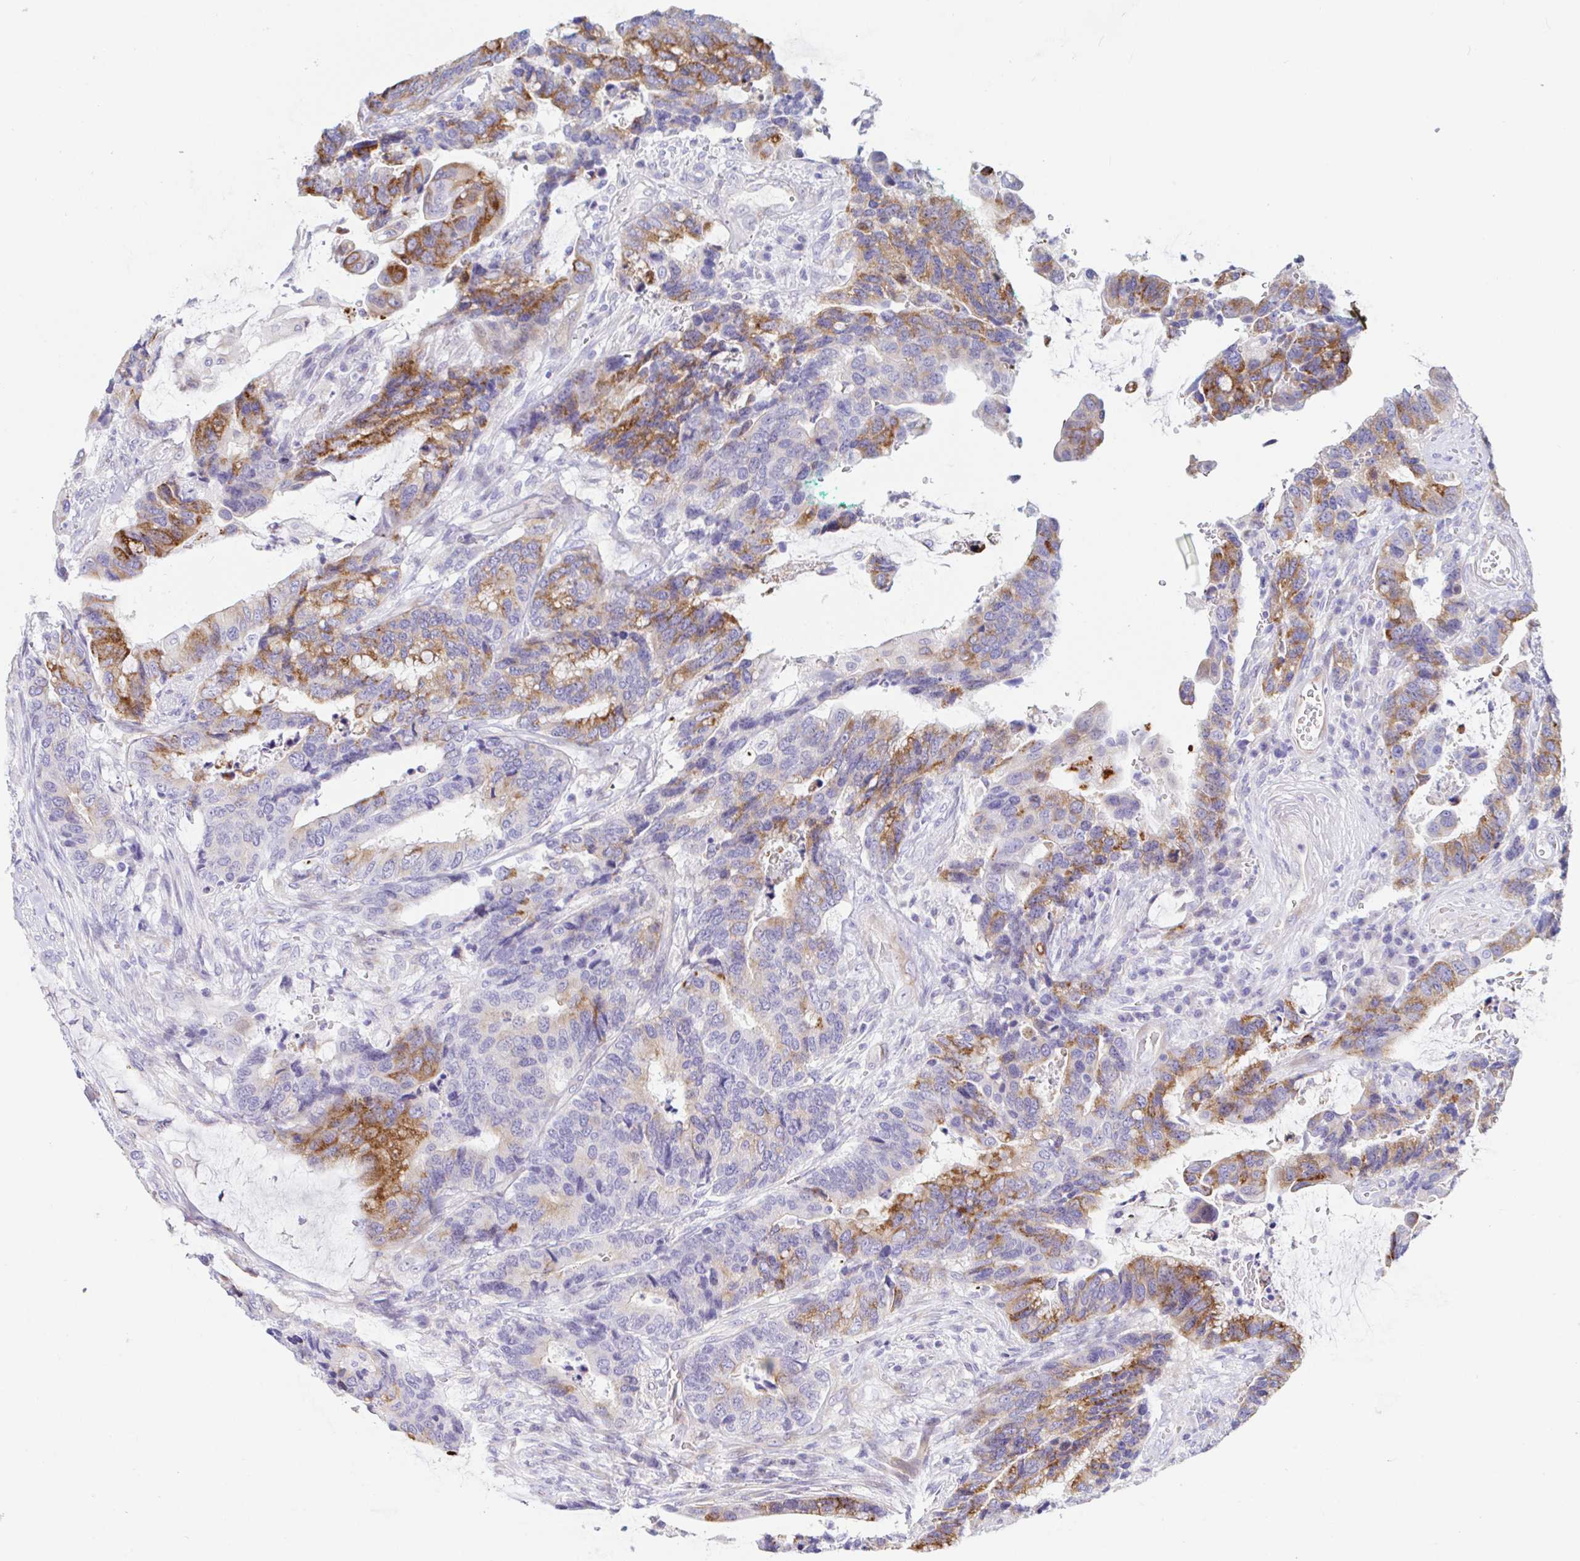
{"staining": {"intensity": "moderate", "quantity": "25%-75%", "location": "cytoplasmic/membranous"}, "tissue": "colorectal cancer", "cell_type": "Tumor cells", "image_type": "cancer", "snomed": [{"axis": "morphology", "description": "Adenocarcinoma, NOS"}, {"axis": "topography", "description": "Rectum"}], "caption": "This is a photomicrograph of immunohistochemistry (IHC) staining of adenocarcinoma (colorectal), which shows moderate staining in the cytoplasmic/membranous of tumor cells.", "gene": "PINLYP", "patient": {"sex": "female", "age": 59}}